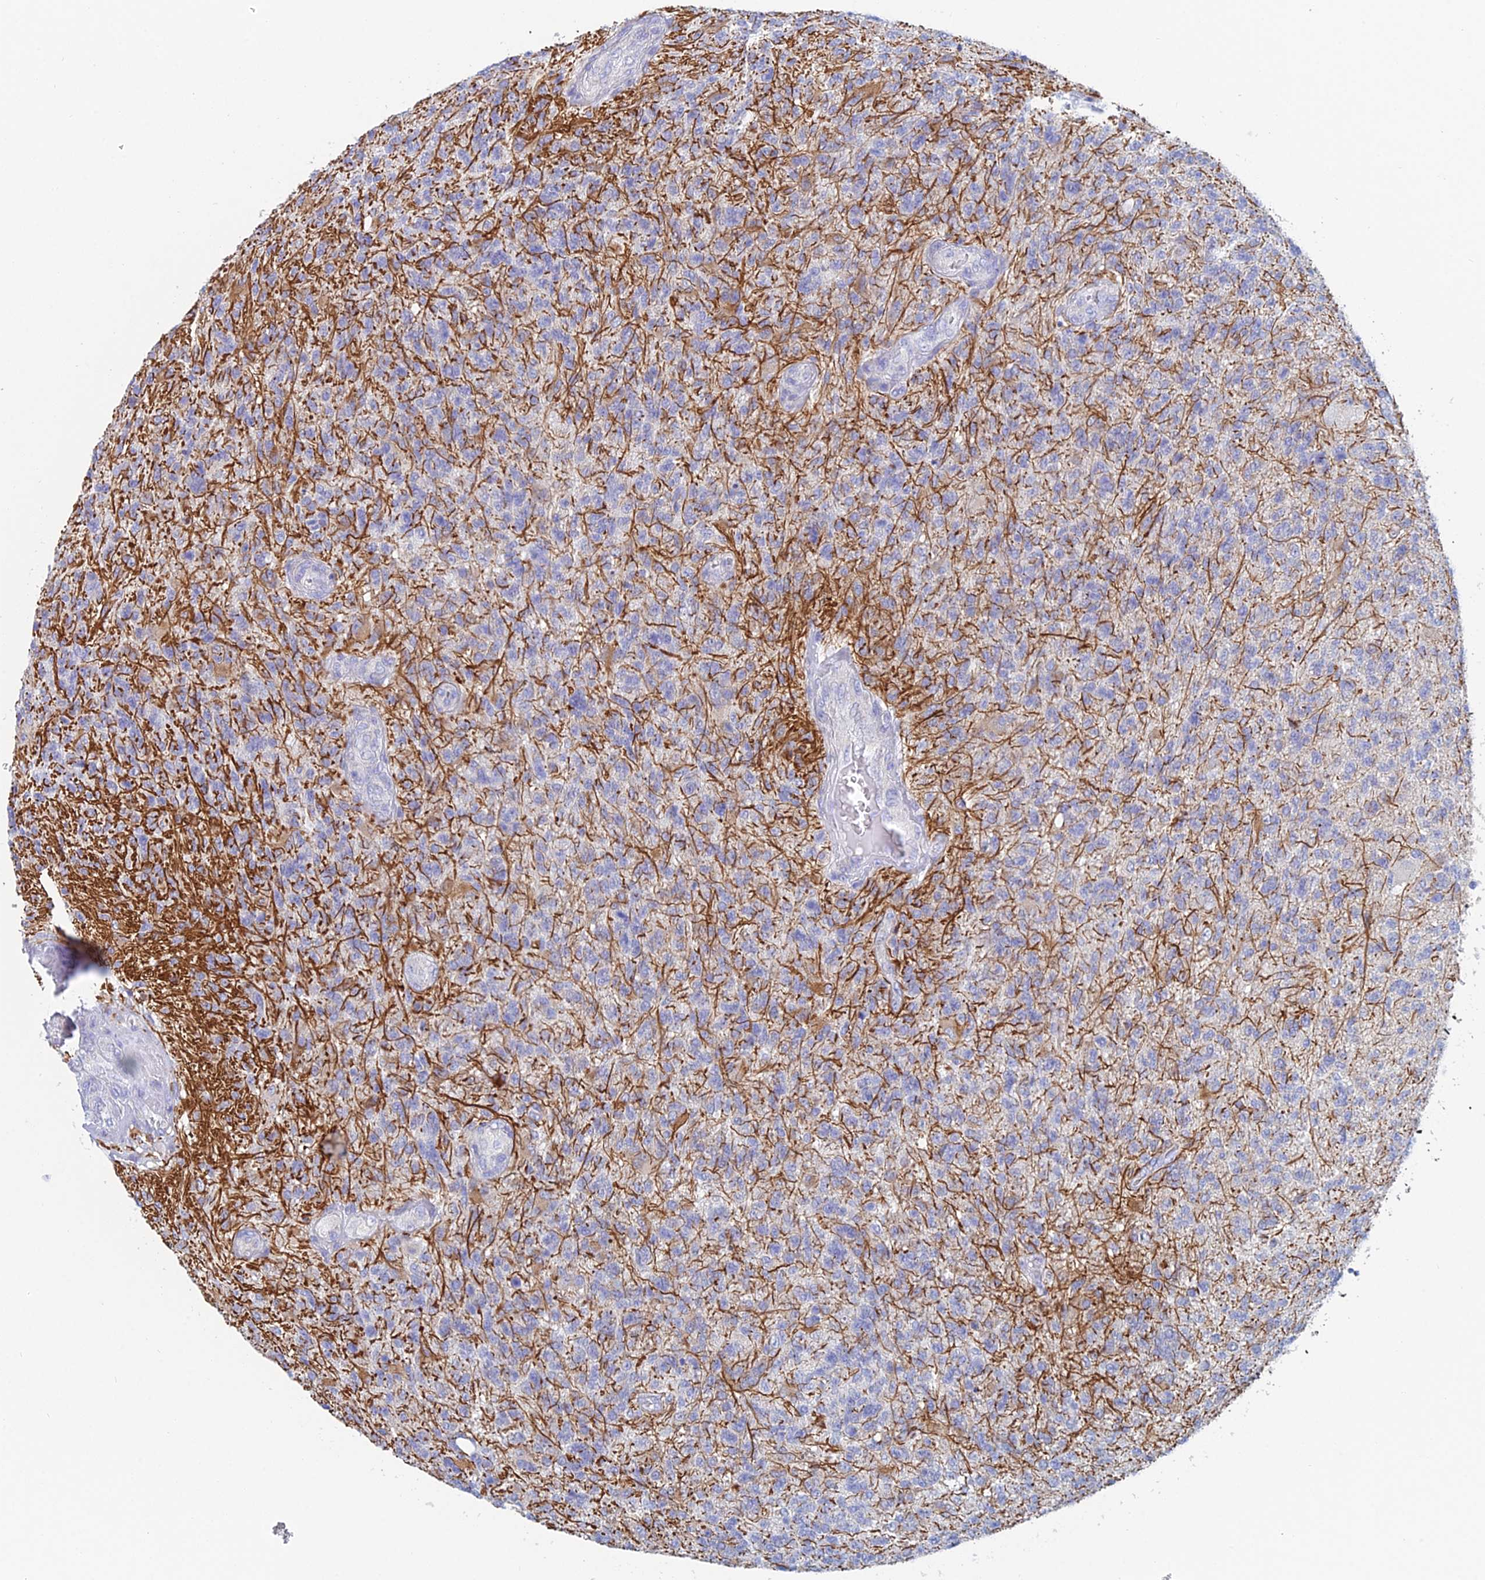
{"staining": {"intensity": "negative", "quantity": "none", "location": "none"}, "tissue": "glioma", "cell_type": "Tumor cells", "image_type": "cancer", "snomed": [{"axis": "morphology", "description": "Glioma, malignant, High grade"}, {"axis": "topography", "description": "Brain"}], "caption": "A high-resolution photomicrograph shows immunohistochemistry staining of malignant high-grade glioma, which demonstrates no significant expression in tumor cells.", "gene": "ACSM1", "patient": {"sex": "male", "age": 56}}